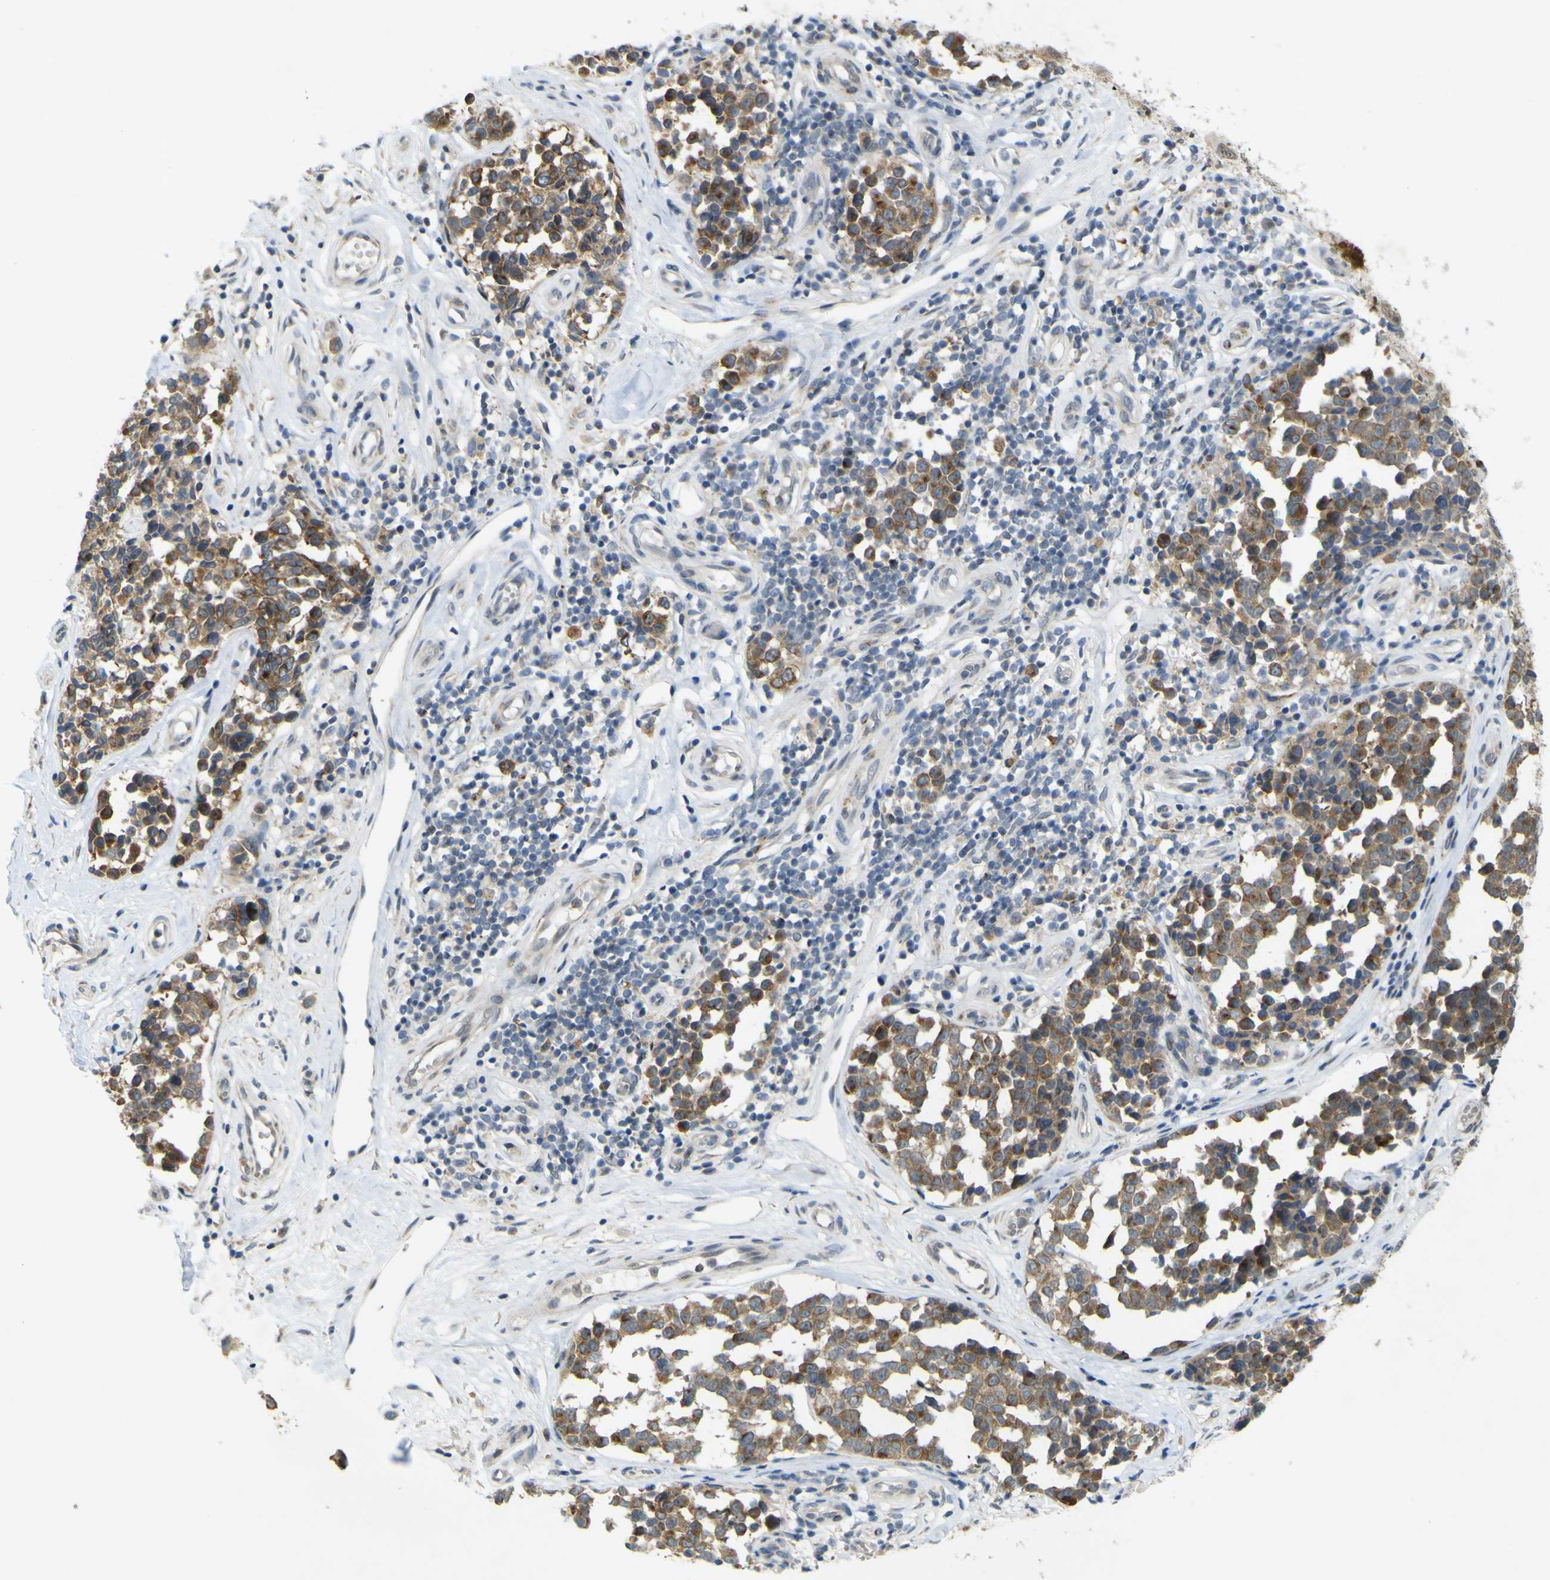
{"staining": {"intensity": "moderate", "quantity": "25%-75%", "location": "cytoplasmic/membranous"}, "tissue": "melanoma", "cell_type": "Tumor cells", "image_type": "cancer", "snomed": [{"axis": "morphology", "description": "Malignant melanoma, NOS"}, {"axis": "topography", "description": "Skin"}], "caption": "Malignant melanoma tissue displays moderate cytoplasmic/membranous expression in approximately 25%-75% of tumor cells", "gene": "IGF2R", "patient": {"sex": "female", "age": 64}}